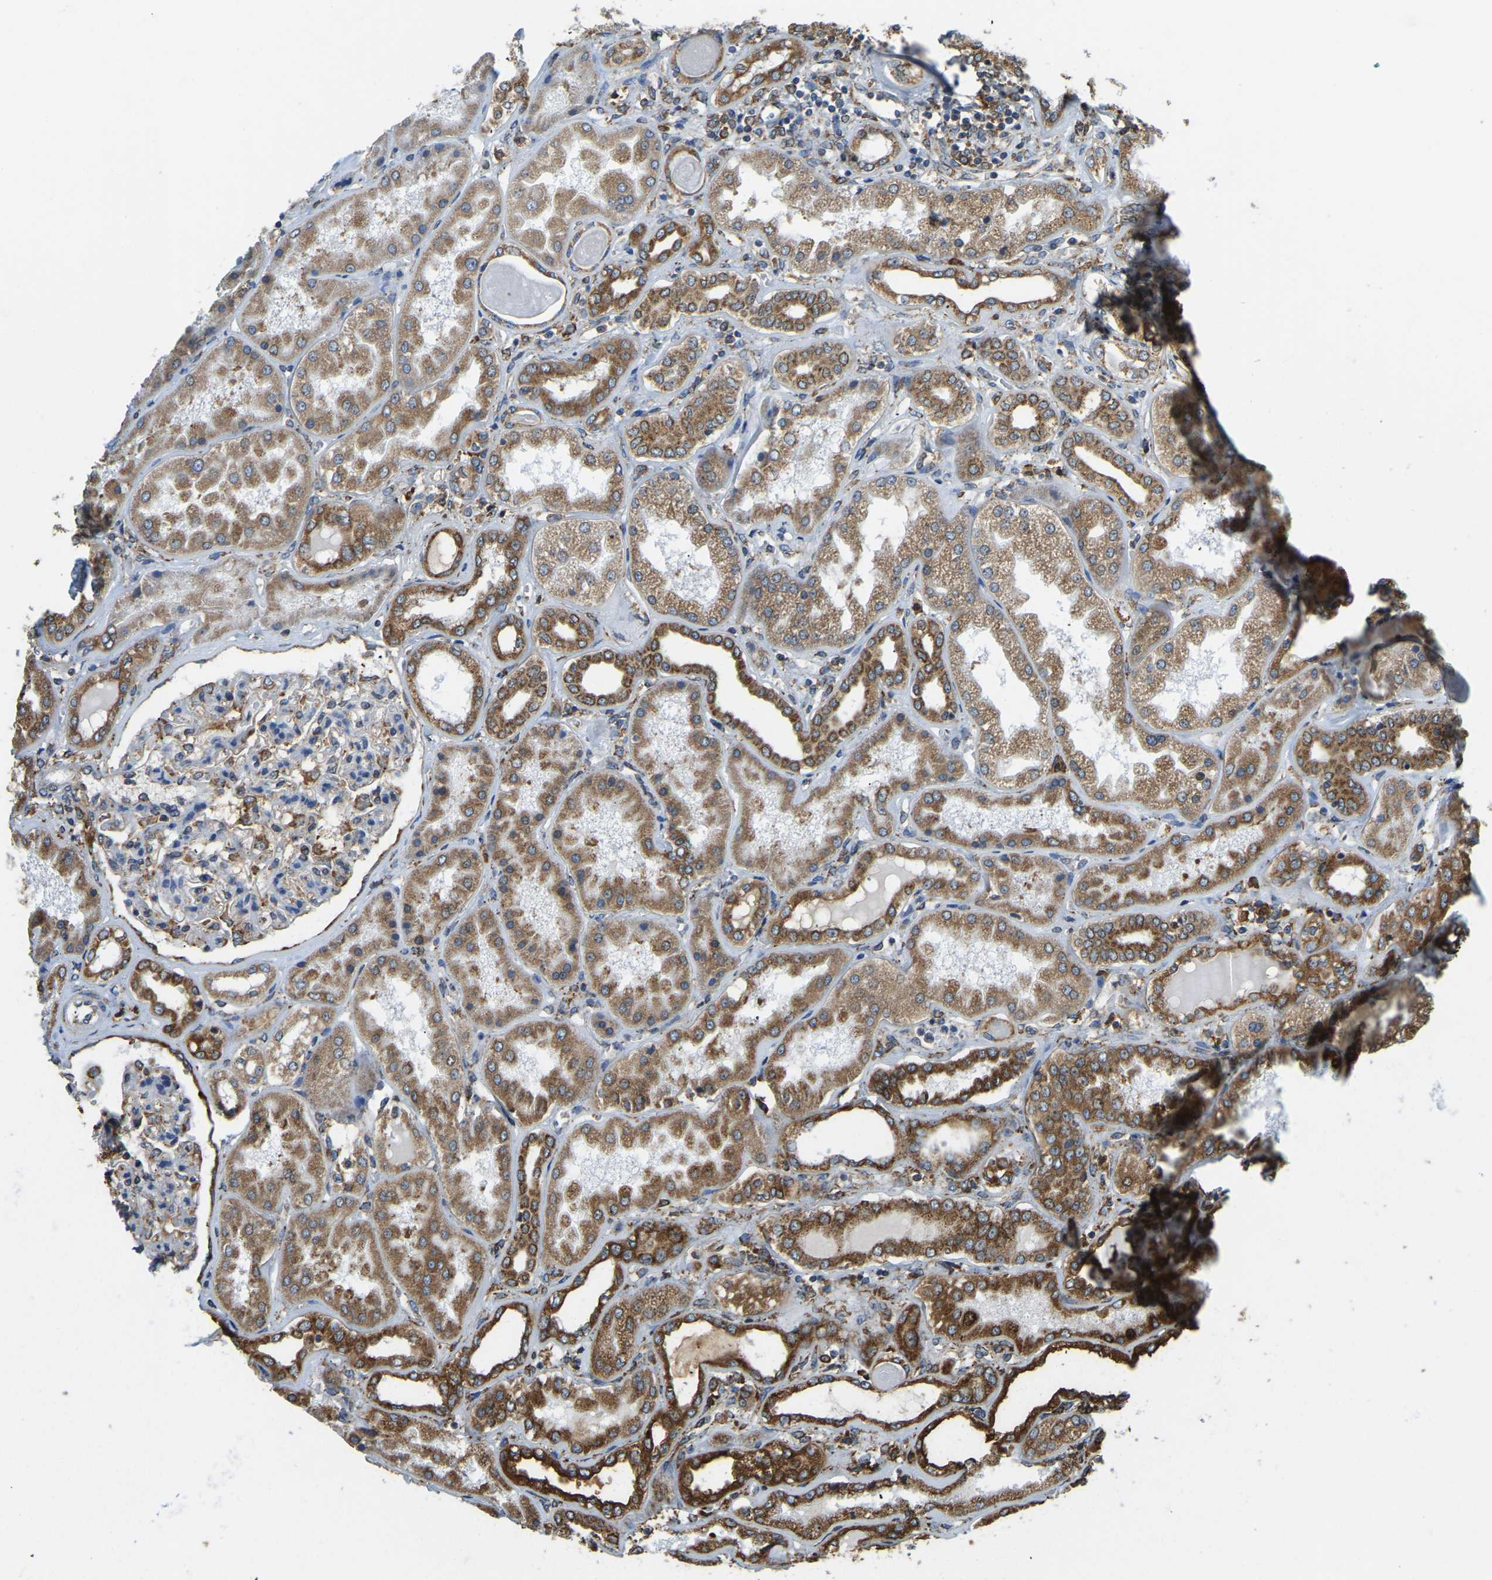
{"staining": {"intensity": "moderate", "quantity": "25%-75%", "location": "cytoplasmic/membranous"}, "tissue": "kidney", "cell_type": "Cells in glomeruli", "image_type": "normal", "snomed": [{"axis": "morphology", "description": "Normal tissue, NOS"}, {"axis": "topography", "description": "Kidney"}], "caption": "Immunohistochemistry (IHC) (DAB) staining of unremarkable kidney displays moderate cytoplasmic/membranous protein expression in about 25%-75% of cells in glomeruli.", "gene": "RNF115", "patient": {"sex": "female", "age": 56}}